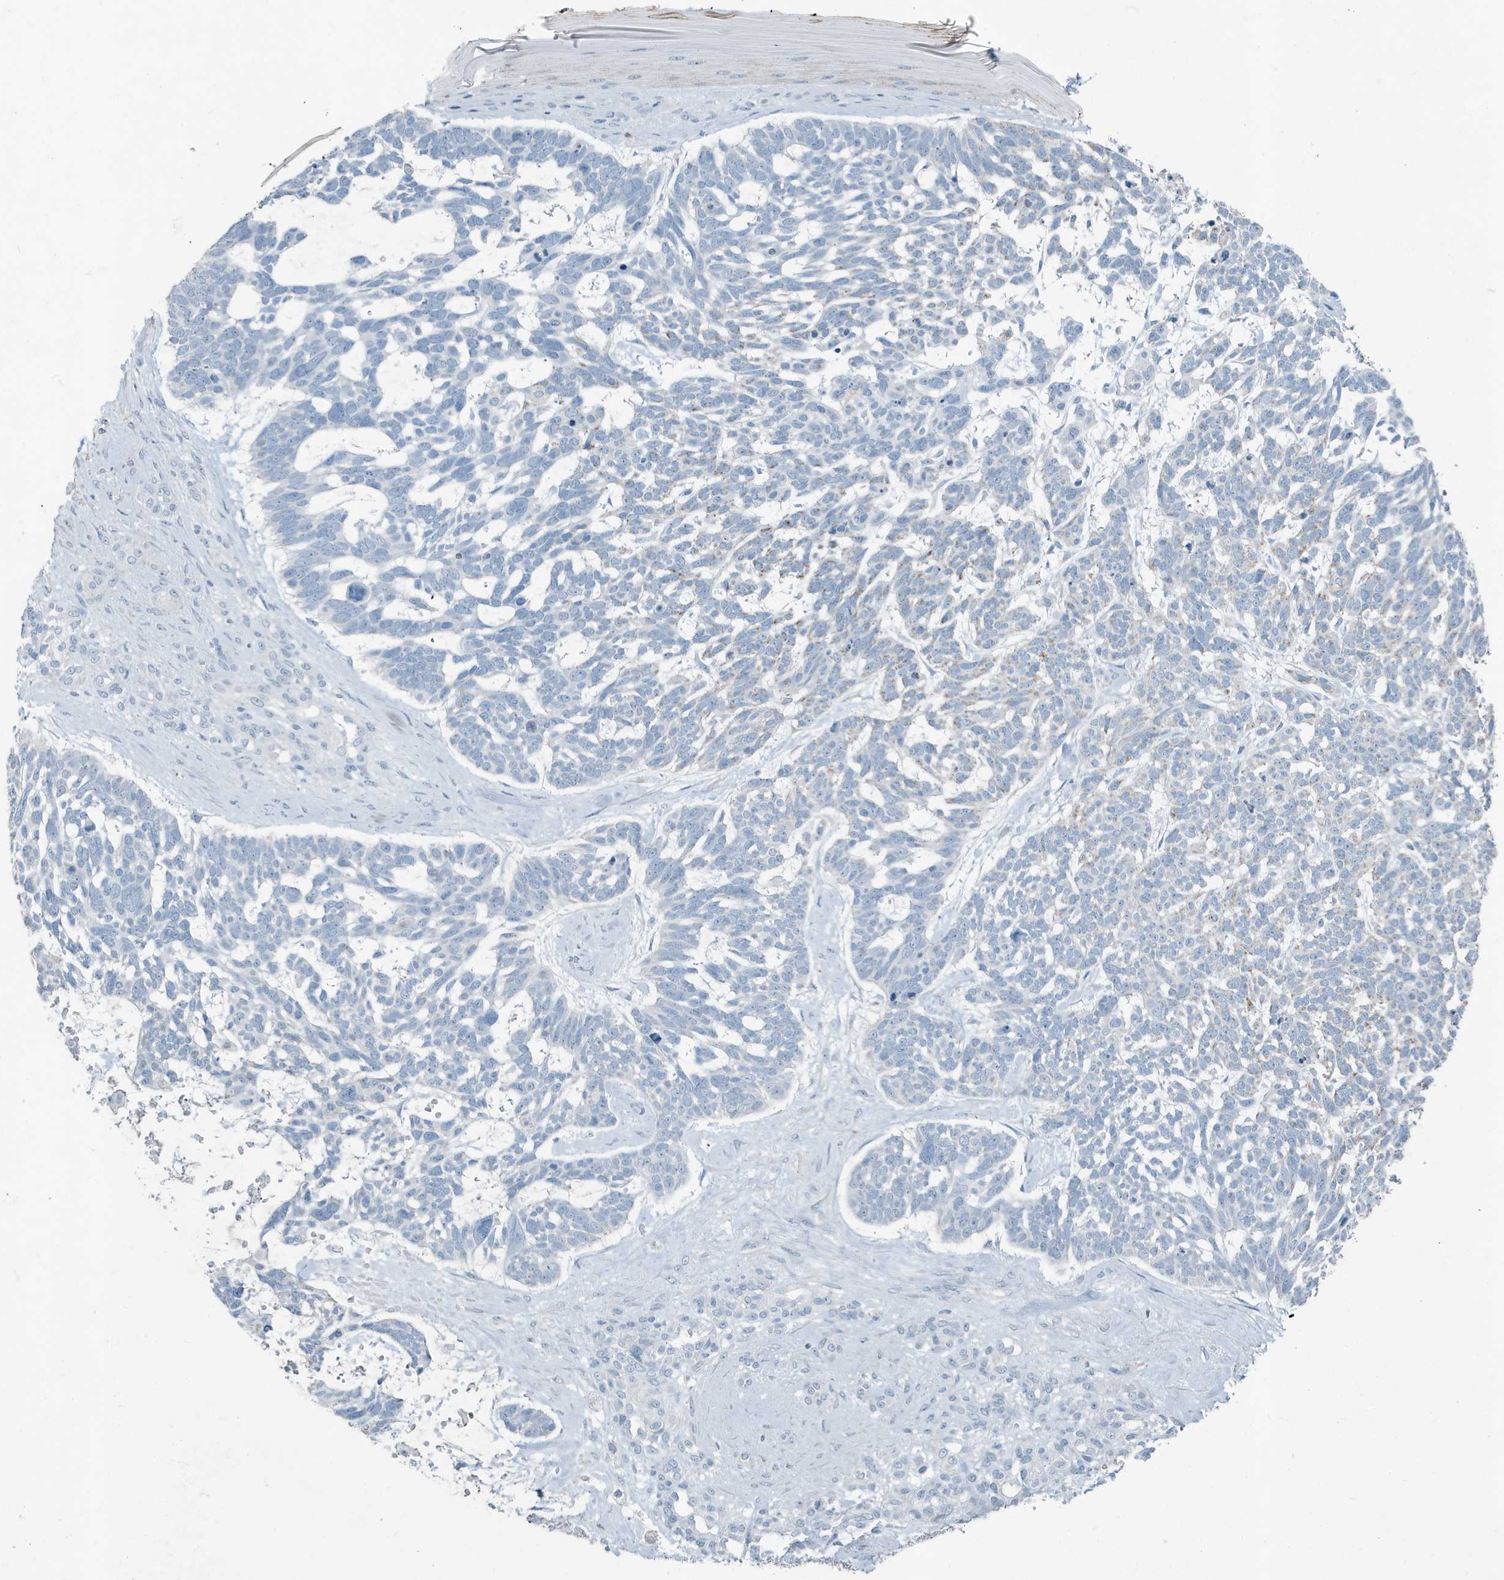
{"staining": {"intensity": "negative", "quantity": "none", "location": "none"}, "tissue": "skin cancer", "cell_type": "Tumor cells", "image_type": "cancer", "snomed": [{"axis": "morphology", "description": "Basal cell carcinoma"}, {"axis": "topography", "description": "Skin"}], "caption": "Immunohistochemistry (IHC) of human skin cancer displays no positivity in tumor cells.", "gene": "FAM162A", "patient": {"sex": "male", "age": 88}}